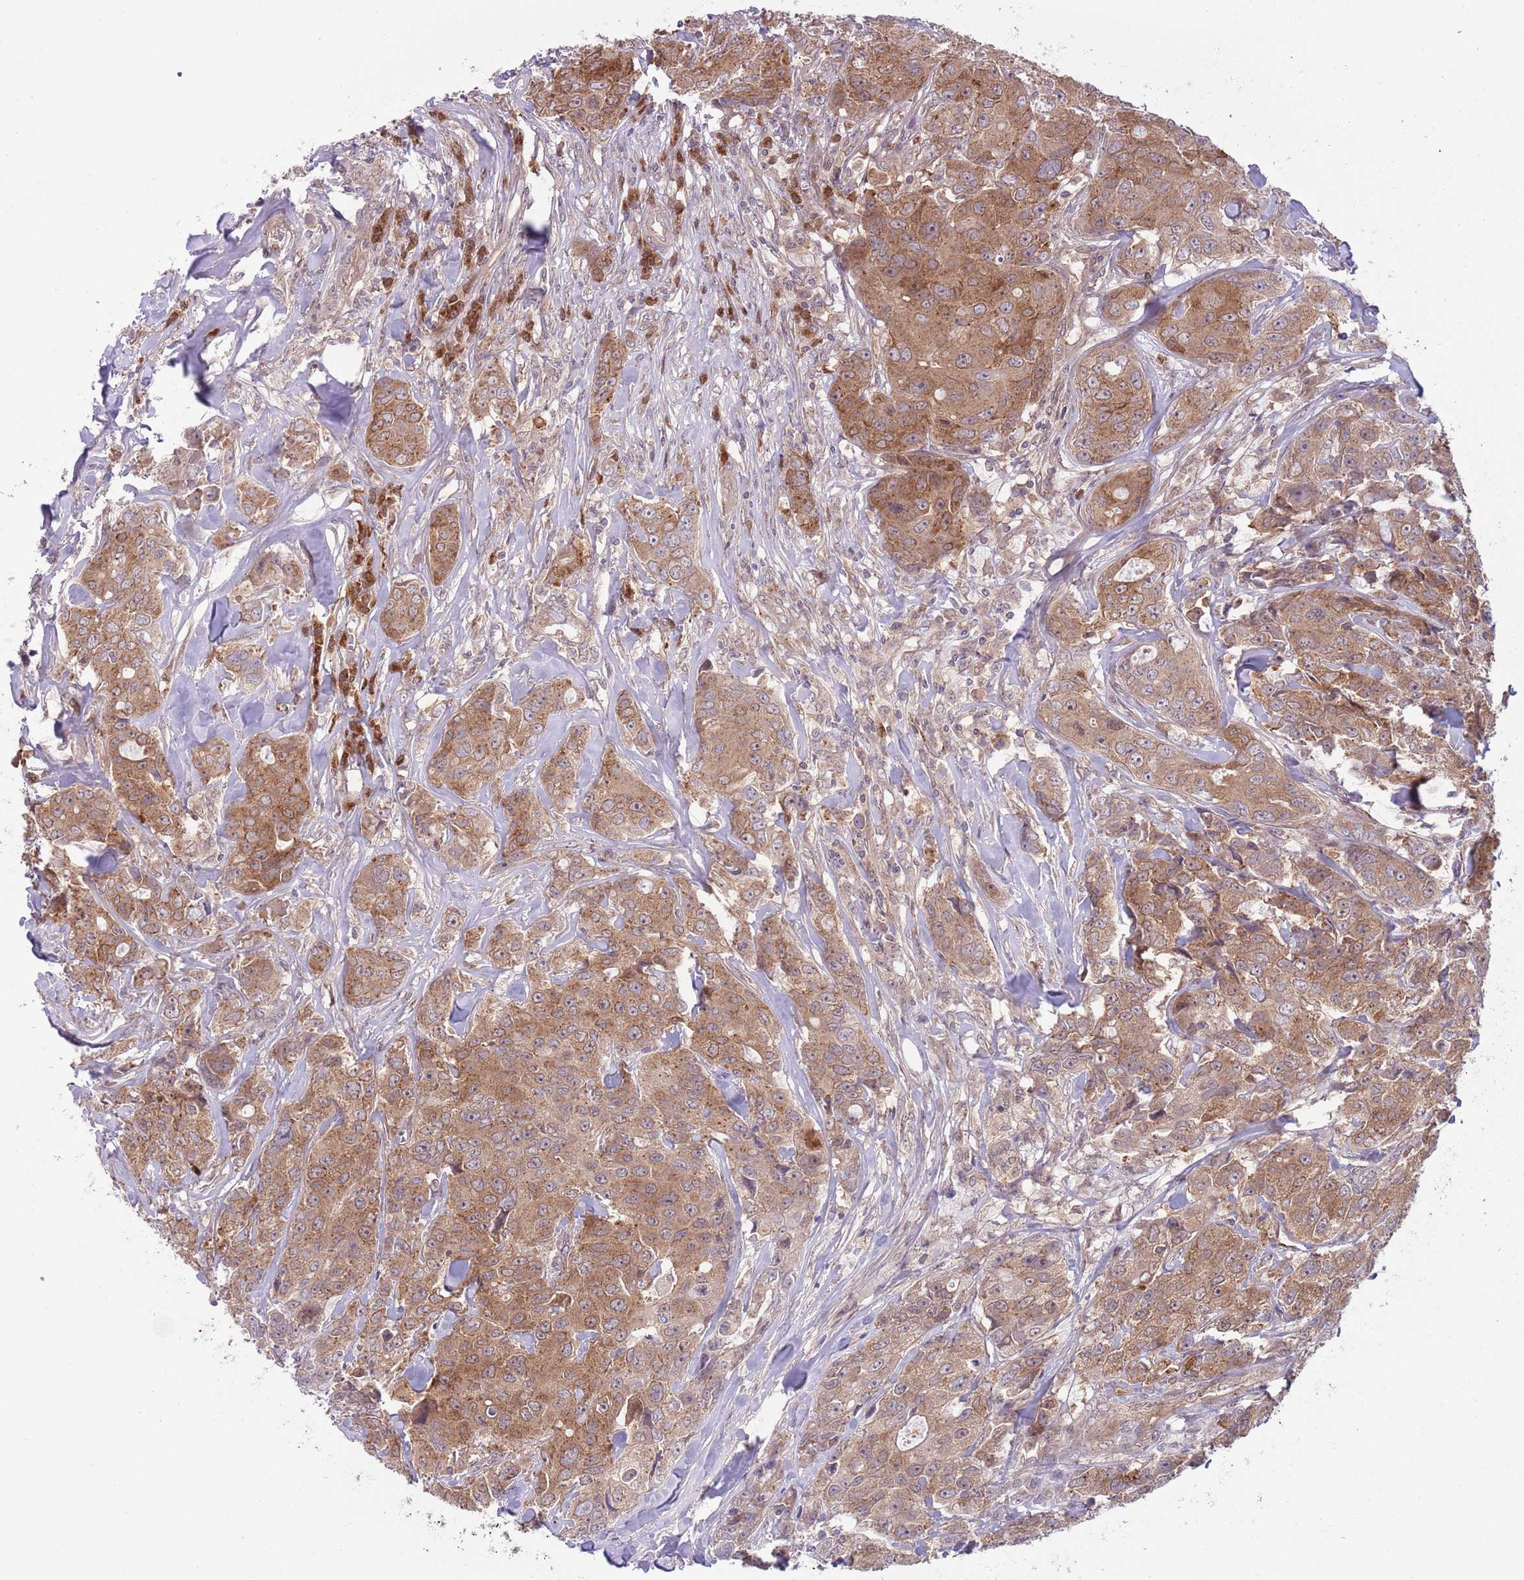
{"staining": {"intensity": "moderate", "quantity": ">75%", "location": "cytoplasmic/membranous"}, "tissue": "breast cancer", "cell_type": "Tumor cells", "image_type": "cancer", "snomed": [{"axis": "morphology", "description": "Duct carcinoma"}, {"axis": "topography", "description": "Breast"}], "caption": "Immunohistochemical staining of human breast cancer displays medium levels of moderate cytoplasmic/membranous expression in about >75% of tumor cells.", "gene": "COPE", "patient": {"sex": "female", "age": 43}}